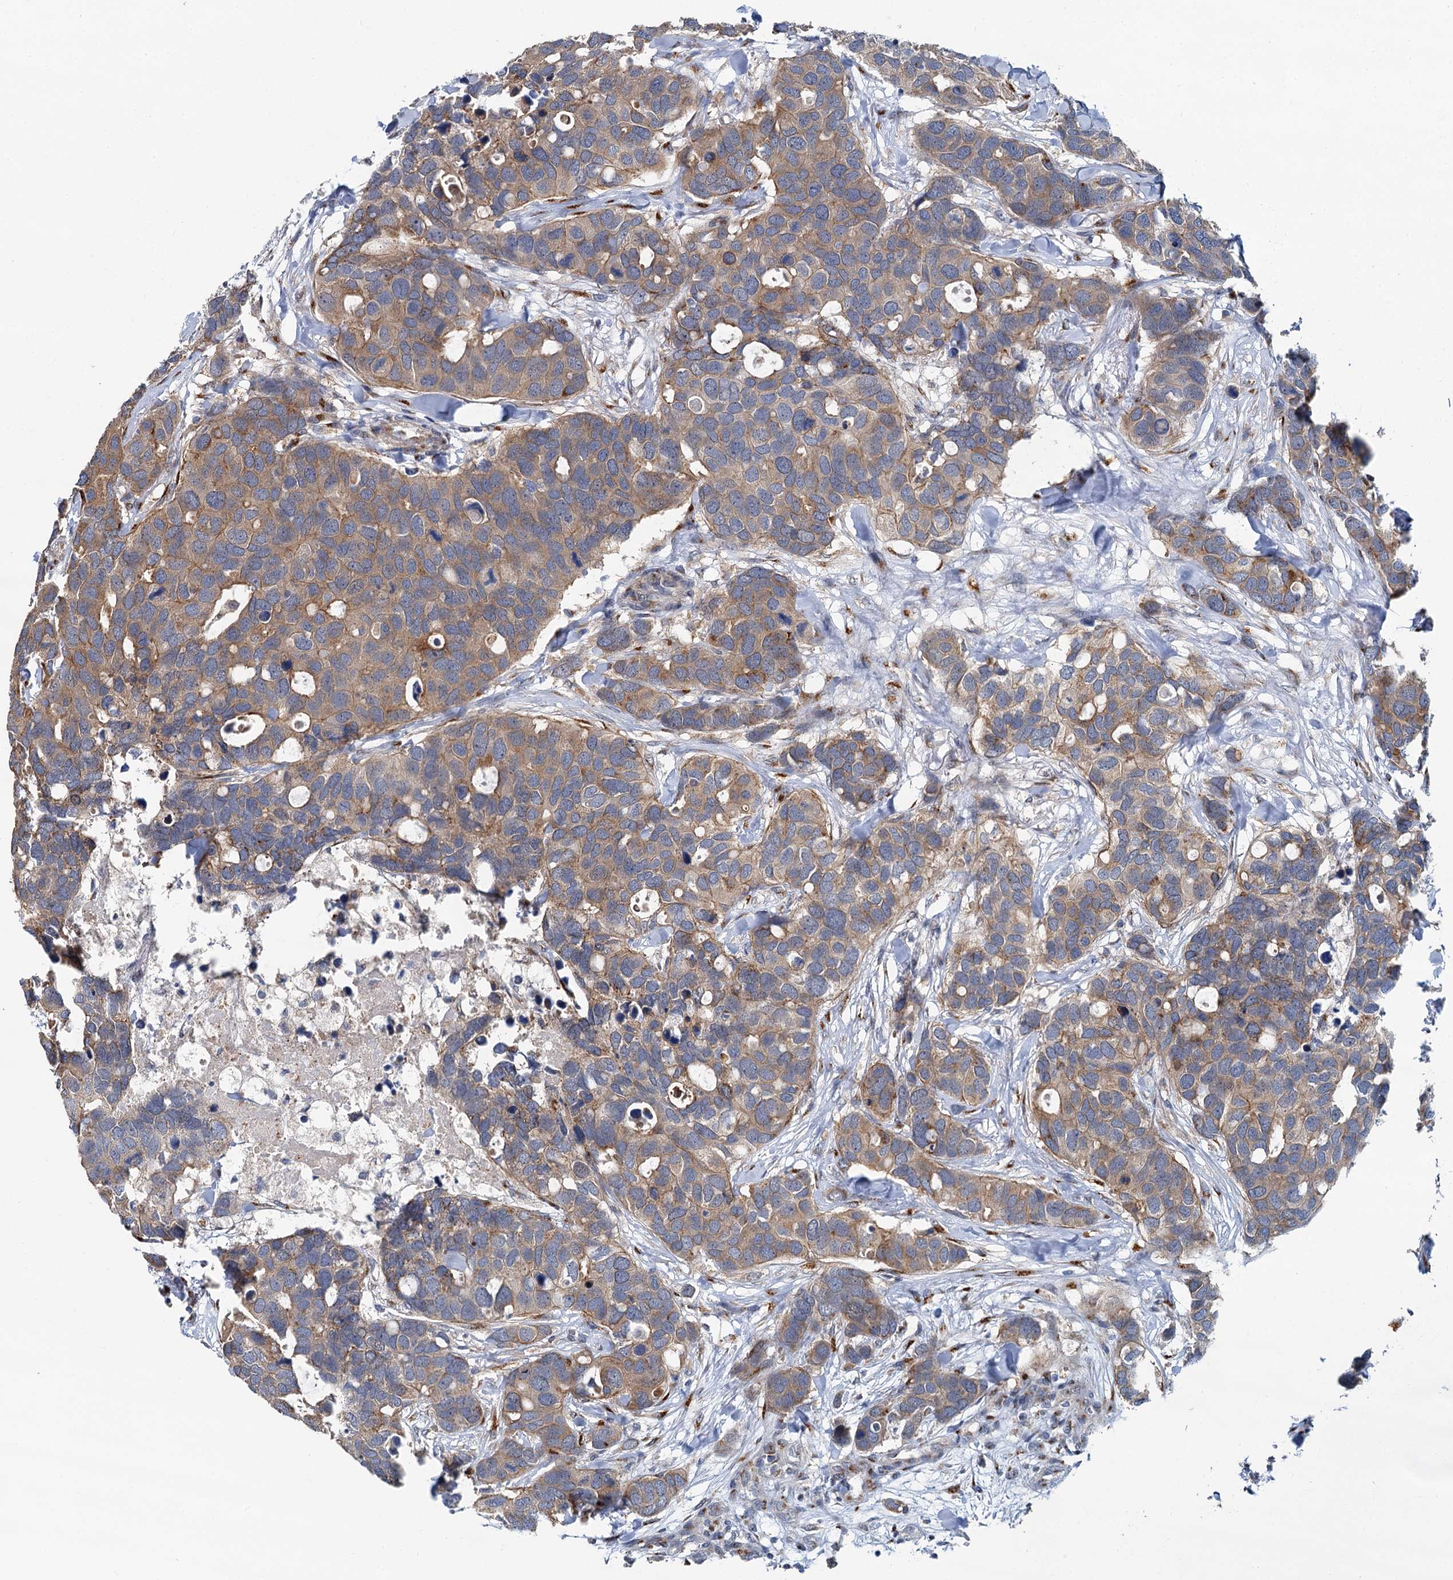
{"staining": {"intensity": "moderate", "quantity": ">75%", "location": "cytoplasmic/membranous"}, "tissue": "breast cancer", "cell_type": "Tumor cells", "image_type": "cancer", "snomed": [{"axis": "morphology", "description": "Duct carcinoma"}, {"axis": "topography", "description": "Breast"}], "caption": "Human breast infiltrating ductal carcinoma stained with a brown dye reveals moderate cytoplasmic/membranous positive positivity in approximately >75% of tumor cells.", "gene": "BET1L", "patient": {"sex": "female", "age": 83}}